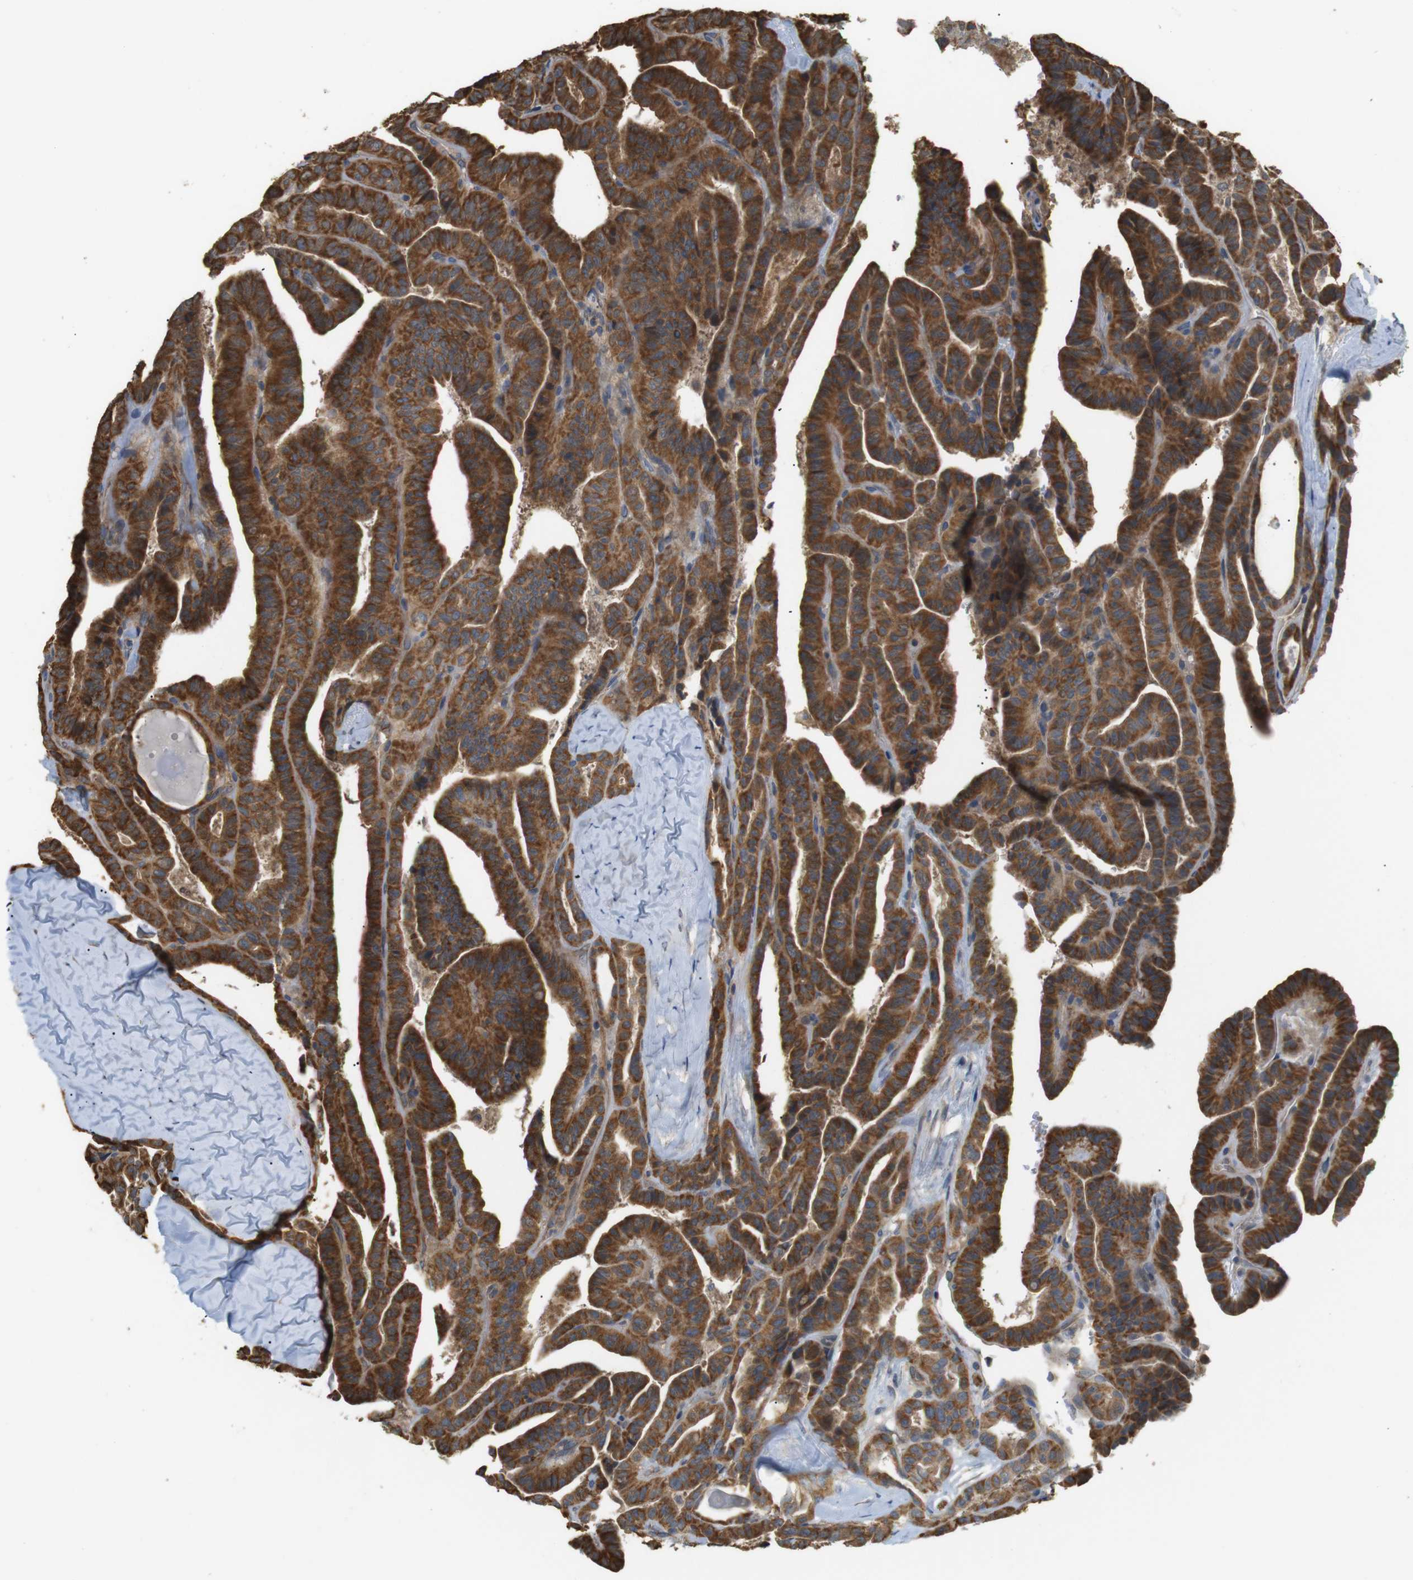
{"staining": {"intensity": "strong", "quantity": ">75%", "location": "cytoplasmic/membranous"}, "tissue": "thyroid cancer", "cell_type": "Tumor cells", "image_type": "cancer", "snomed": [{"axis": "morphology", "description": "Papillary adenocarcinoma, NOS"}, {"axis": "topography", "description": "Thyroid gland"}], "caption": "Tumor cells reveal high levels of strong cytoplasmic/membranous expression in approximately >75% of cells in thyroid cancer.", "gene": "KSR1", "patient": {"sex": "male", "age": 77}}